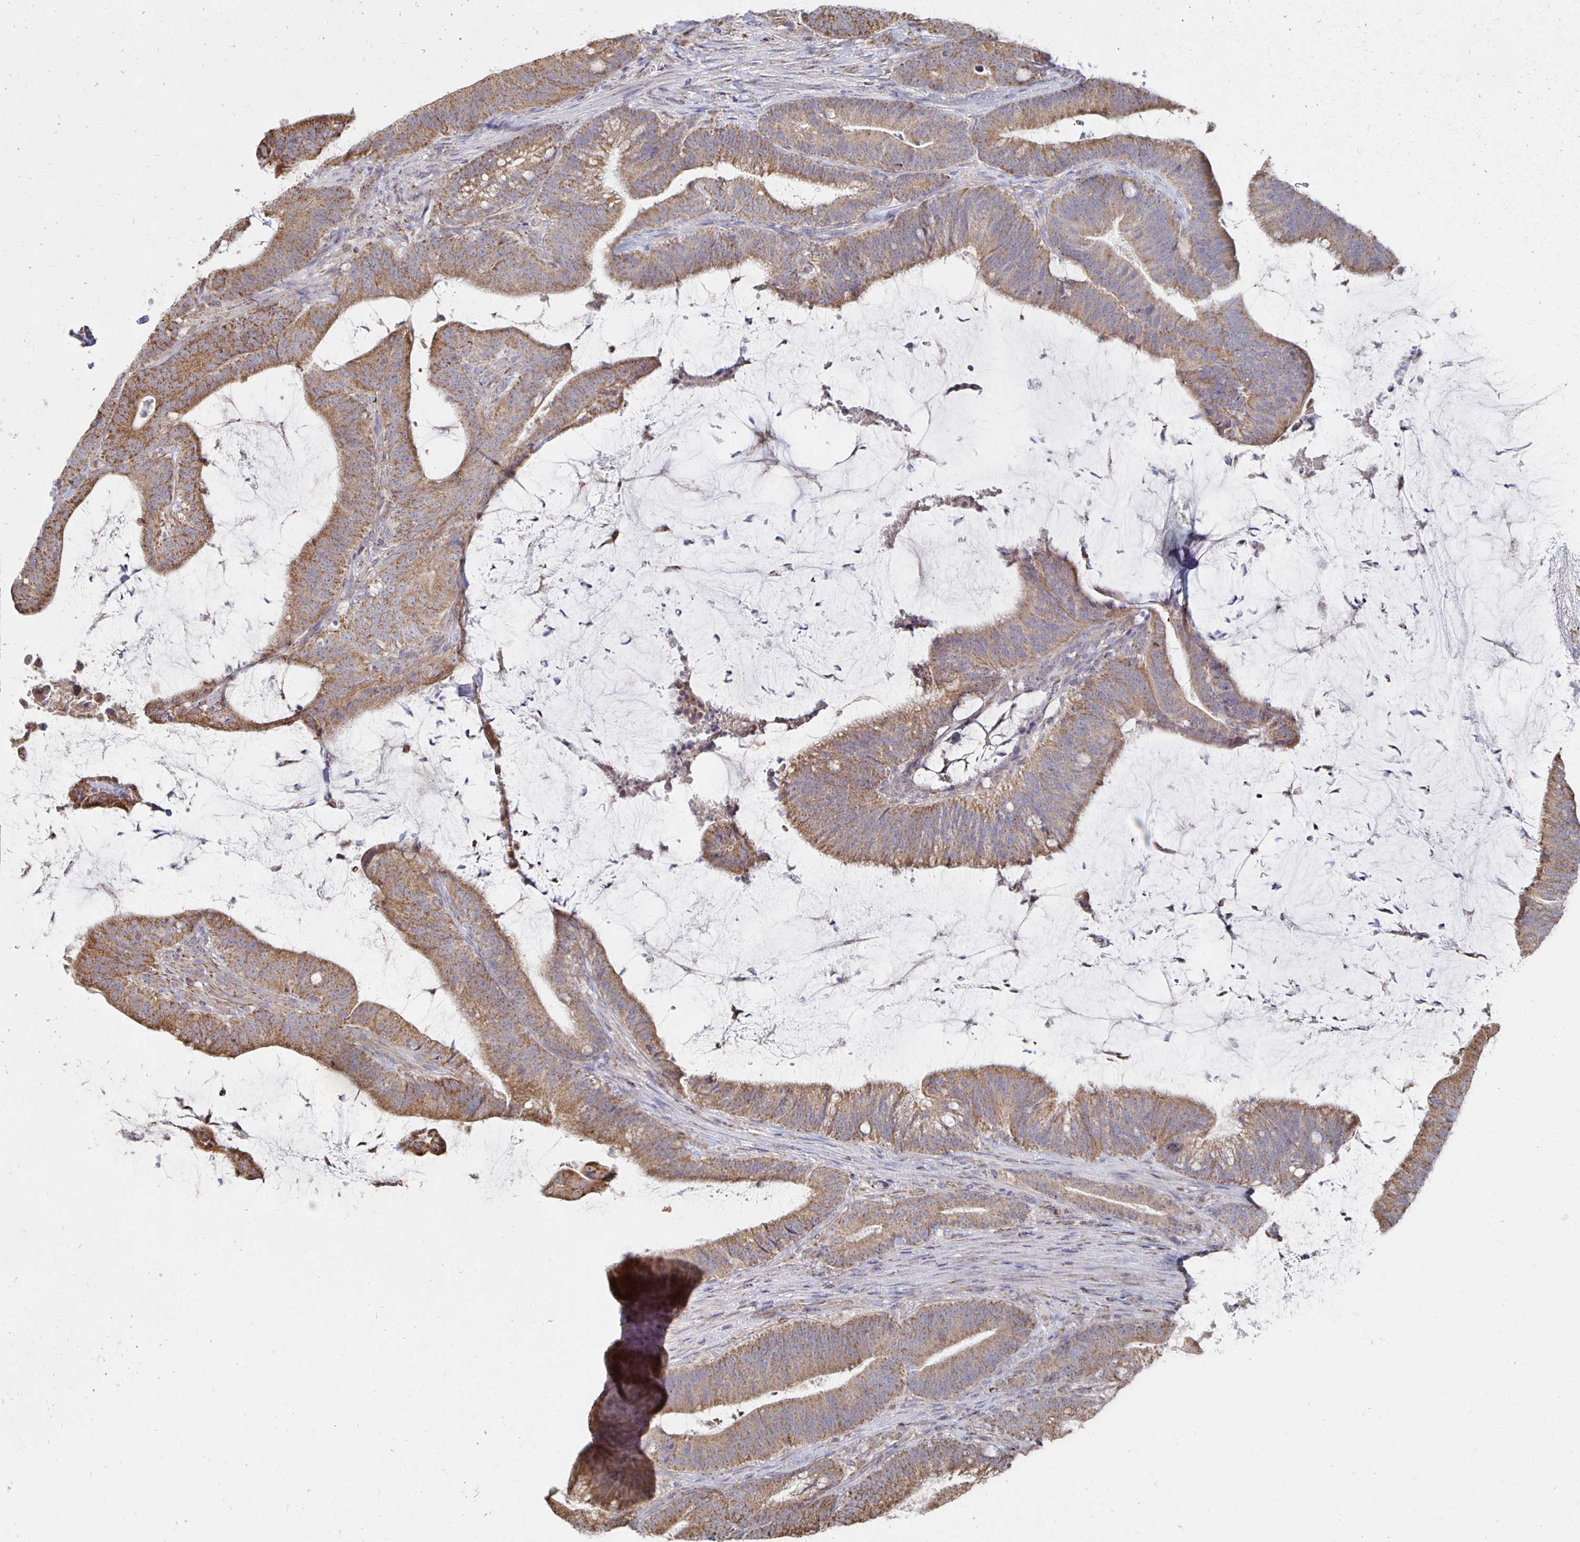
{"staining": {"intensity": "moderate", "quantity": ">75%", "location": "cytoplasmic/membranous"}, "tissue": "colorectal cancer", "cell_type": "Tumor cells", "image_type": "cancer", "snomed": [{"axis": "morphology", "description": "Adenocarcinoma, NOS"}, {"axis": "topography", "description": "Colon"}], "caption": "Protein staining of colorectal cancer tissue exhibits moderate cytoplasmic/membranous expression in approximately >75% of tumor cells. Immunohistochemistry (ihc) stains the protein in brown and the nuclei are stained blue.", "gene": "NKX2-8", "patient": {"sex": "female", "age": 43}}